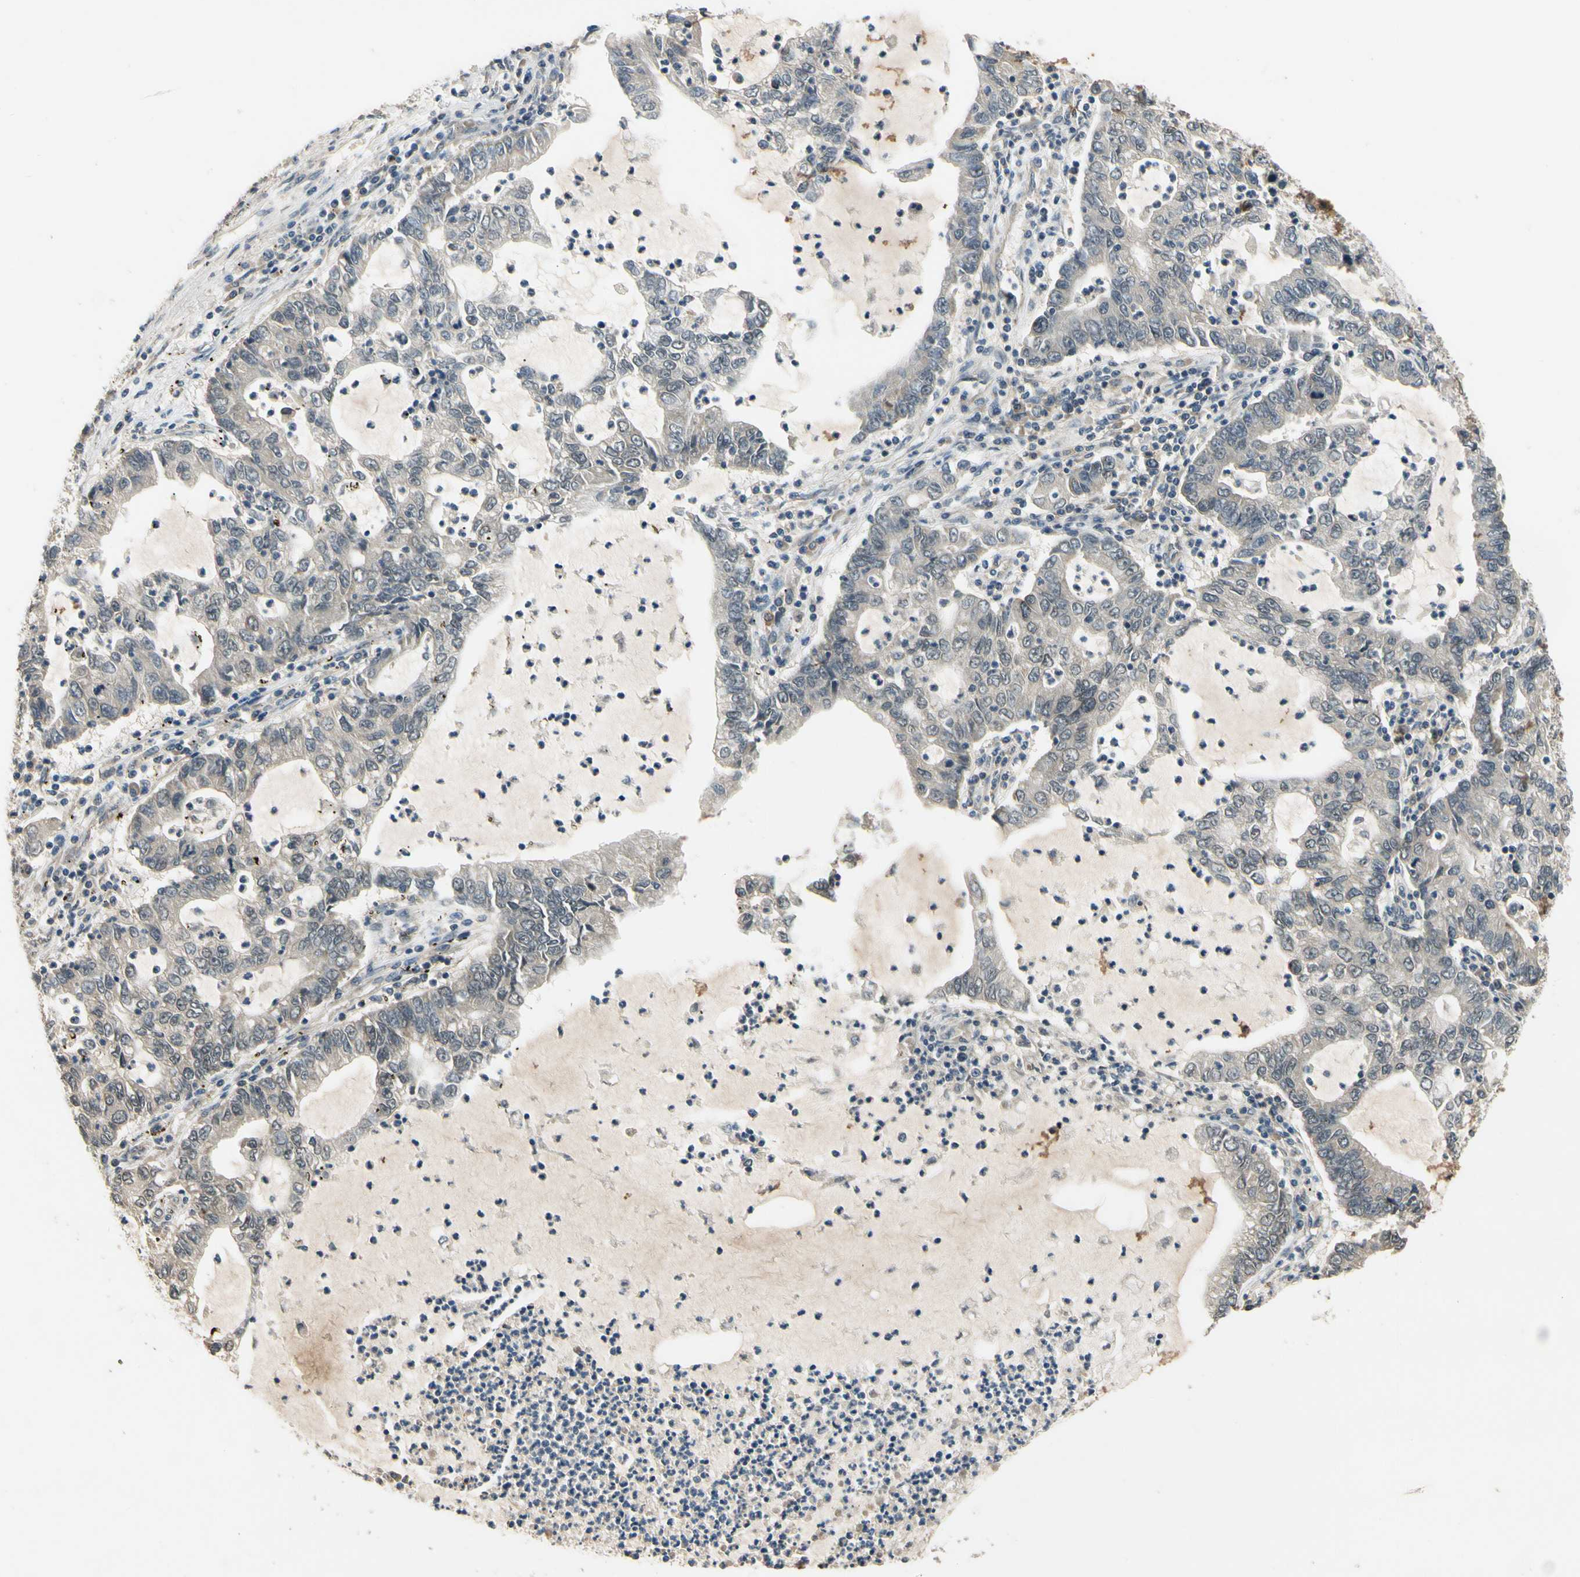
{"staining": {"intensity": "weak", "quantity": "<25%", "location": "cytoplasmic/membranous"}, "tissue": "lung cancer", "cell_type": "Tumor cells", "image_type": "cancer", "snomed": [{"axis": "morphology", "description": "Adenocarcinoma, NOS"}, {"axis": "topography", "description": "Lung"}], "caption": "A high-resolution histopathology image shows immunohistochemistry (IHC) staining of lung cancer (adenocarcinoma), which shows no significant staining in tumor cells.", "gene": "ALKBH3", "patient": {"sex": "female", "age": 51}}